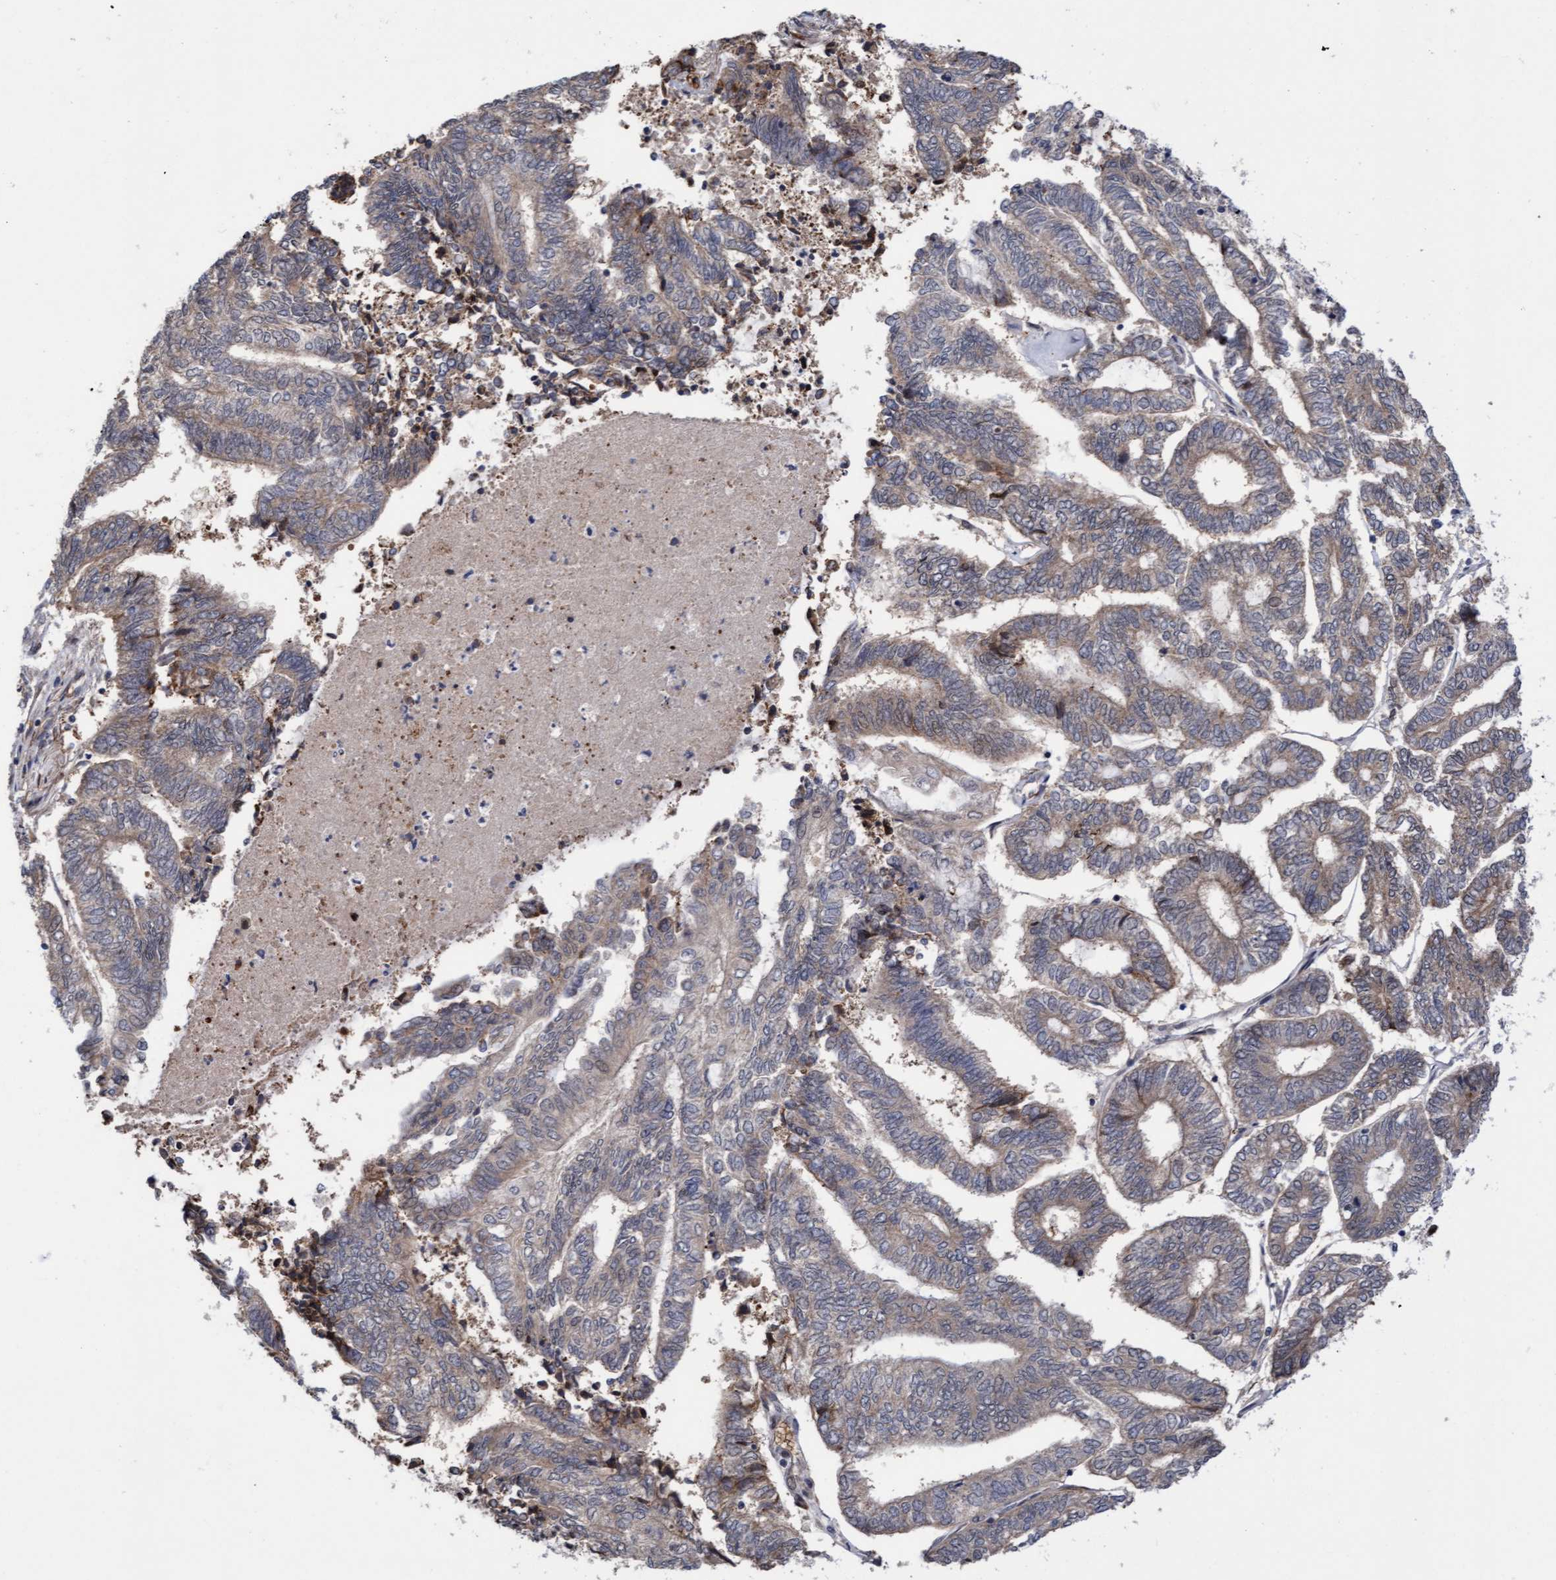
{"staining": {"intensity": "weak", "quantity": "25%-75%", "location": "cytoplasmic/membranous"}, "tissue": "endometrial cancer", "cell_type": "Tumor cells", "image_type": "cancer", "snomed": [{"axis": "morphology", "description": "Adenocarcinoma, NOS"}, {"axis": "topography", "description": "Uterus"}, {"axis": "topography", "description": "Endometrium"}], "caption": "Immunohistochemistry photomicrograph of neoplastic tissue: endometrial cancer stained using immunohistochemistry (IHC) shows low levels of weak protein expression localized specifically in the cytoplasmic/membranous of tumor cells, appearing as a cytoplasmic/membranous brown color.", "gene": "TANC2", "patient": {"sex": "female", "age": 70}}